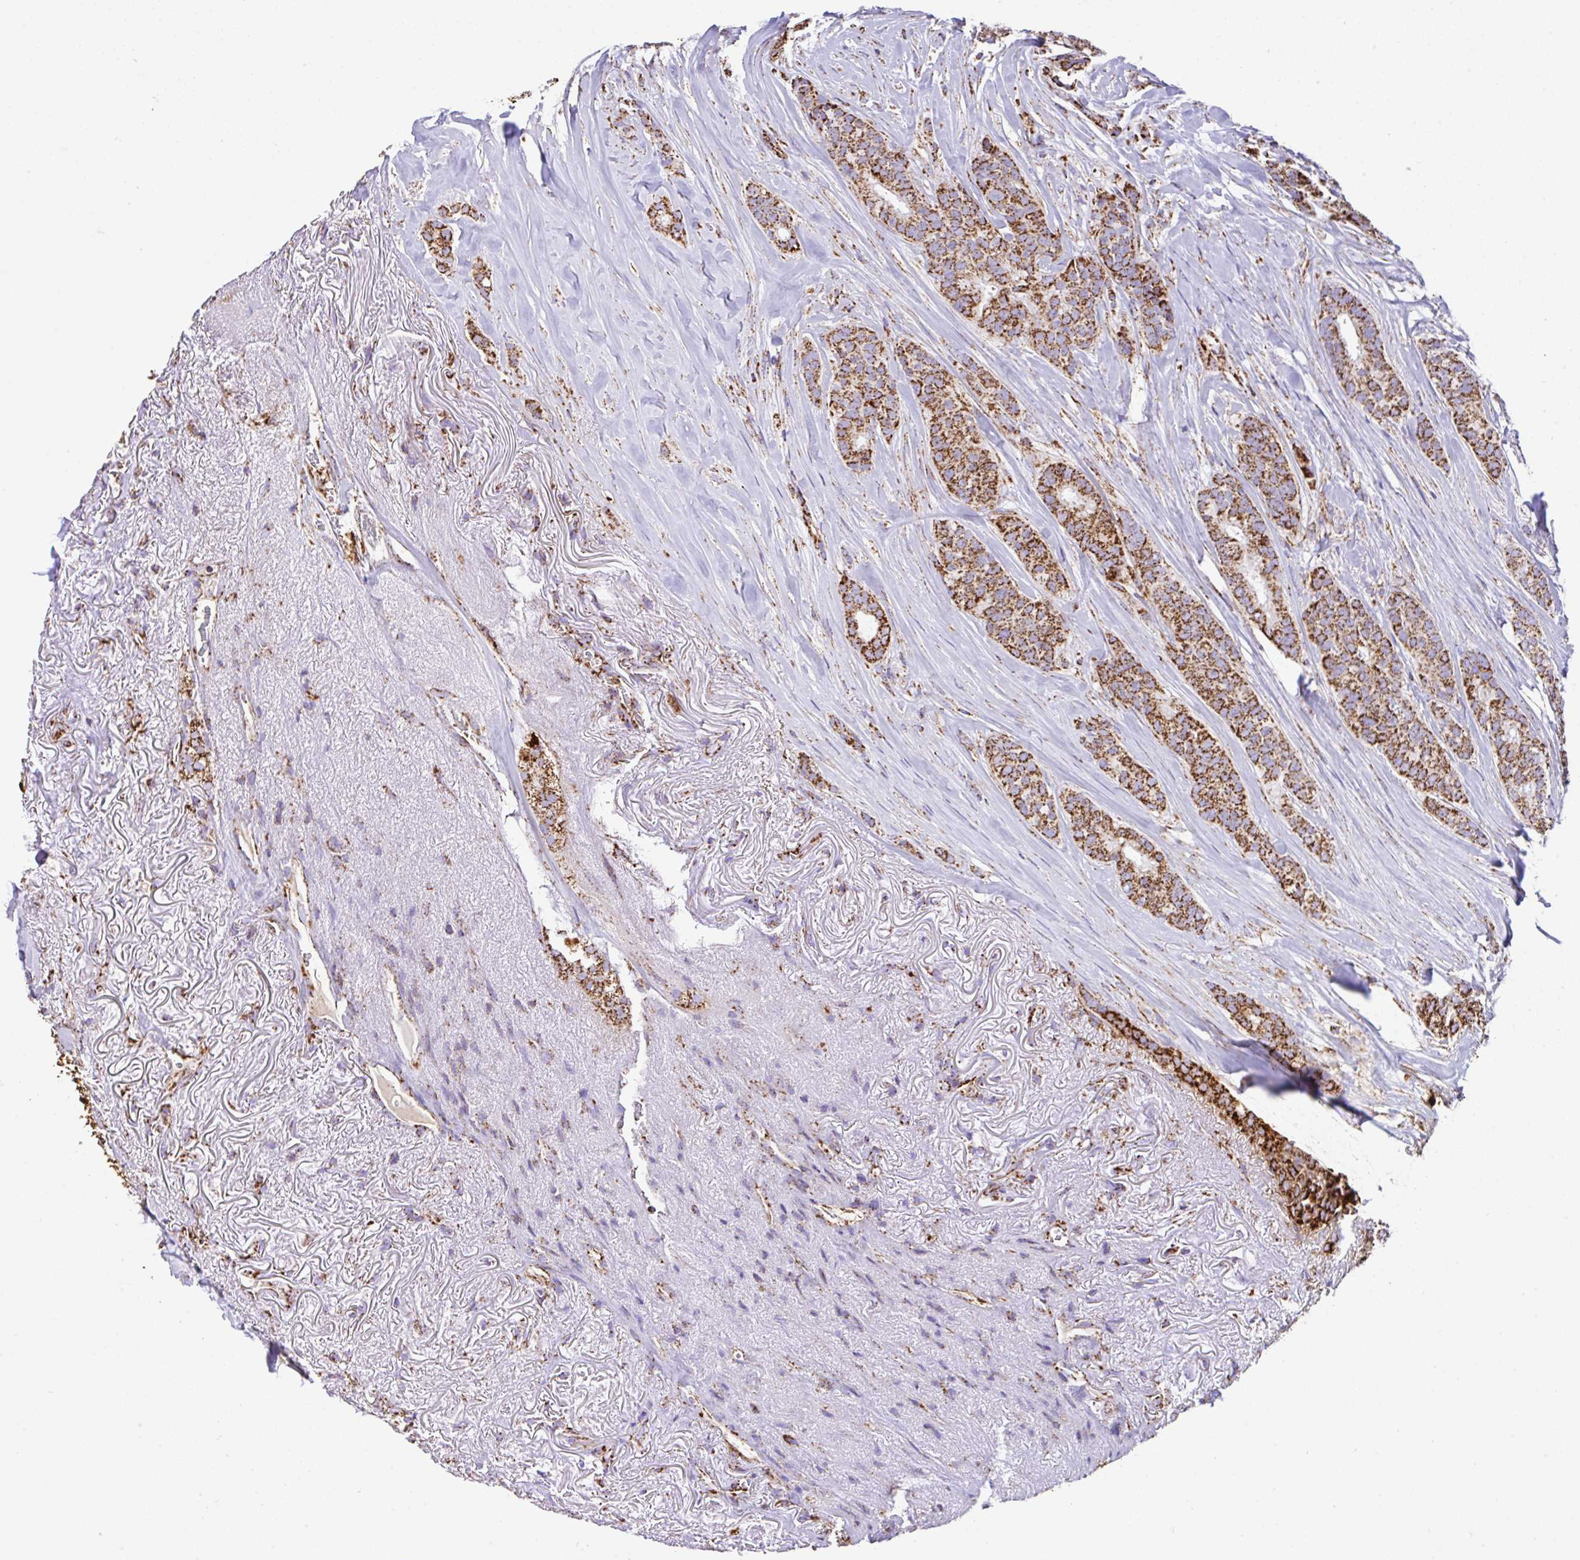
{"staining": {"intensity": "strong", "quantity": ">75%", "location": "cytoplasmic/membranous"}, "tissue": "breast cancer", "cell_type": "Tumor cells", "image_type": "cancer", "snomed": [{"axis": "morphology", "description": "Duct carcinoma"}, {"axis": "topography", "description": "Breast"}], "caption": "A brown stain shows strong cytoplasmic/membranous positivity of a protein in breast cancer tumor cells.", "gene": "ANKRD33B", "patient": {"sex": "female", "age": 84}}